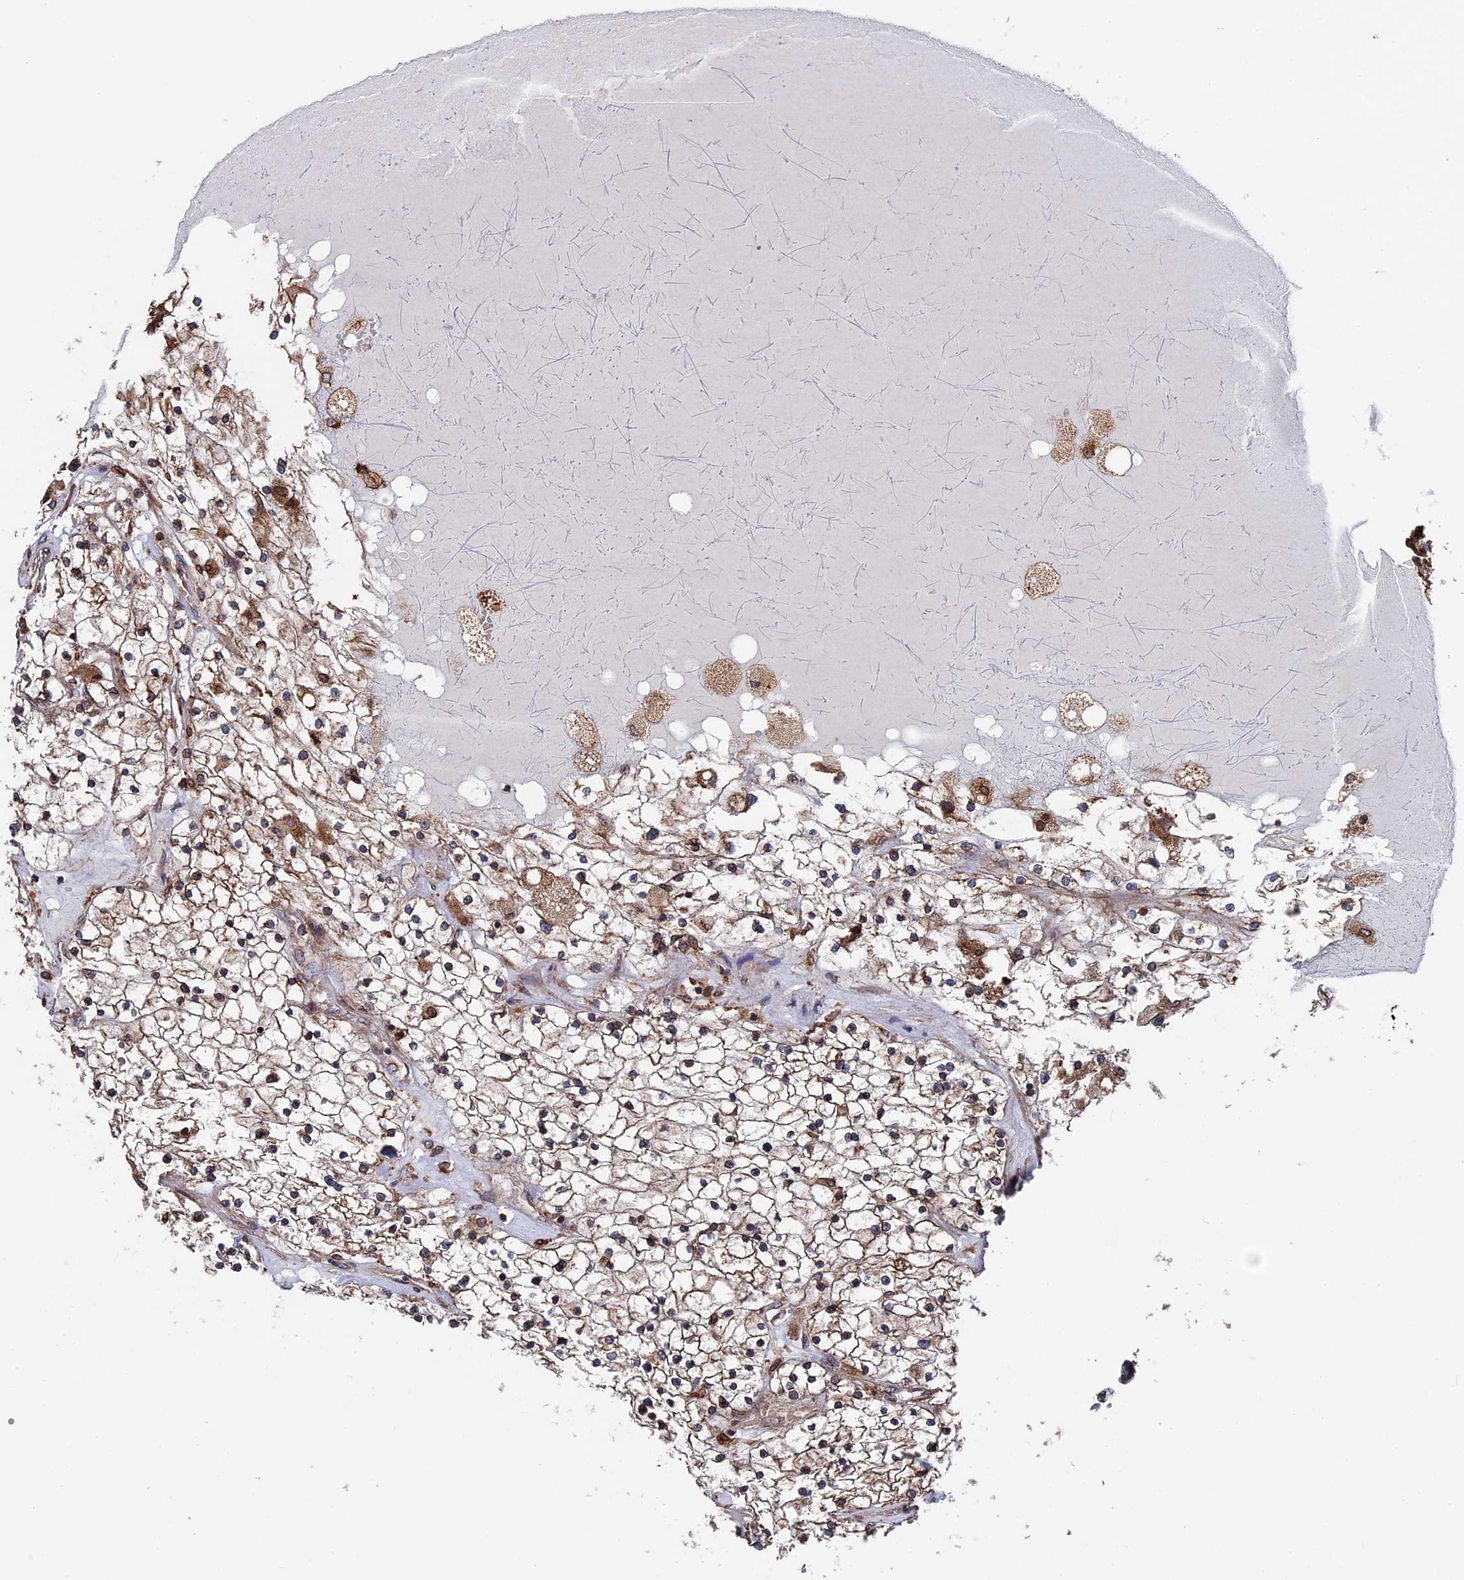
{"staining": {"intensity": "moderate", "quantity": ">75%", "location": "cytoplasmic/membranous"}, "tissue": "renal cancer", "cell_type": "Tumor cells", "image_type": "cancer", "snomed": [{"axis": "morphology", "description": "Normal tissue, NOS"}, {"axis": "morphology", "description": "Adenocarcinoma, NOS"}, {"axis": "topography", "description": "Kidney"}], "caption": "Protein expression analysis of renal adenocarcinoma demonstrates moderate cytoplasmic/membranous staining in about >75% of tumor cells.", "gene": "RPUSD1", "patient": {"sex": "male", "age": 68}}